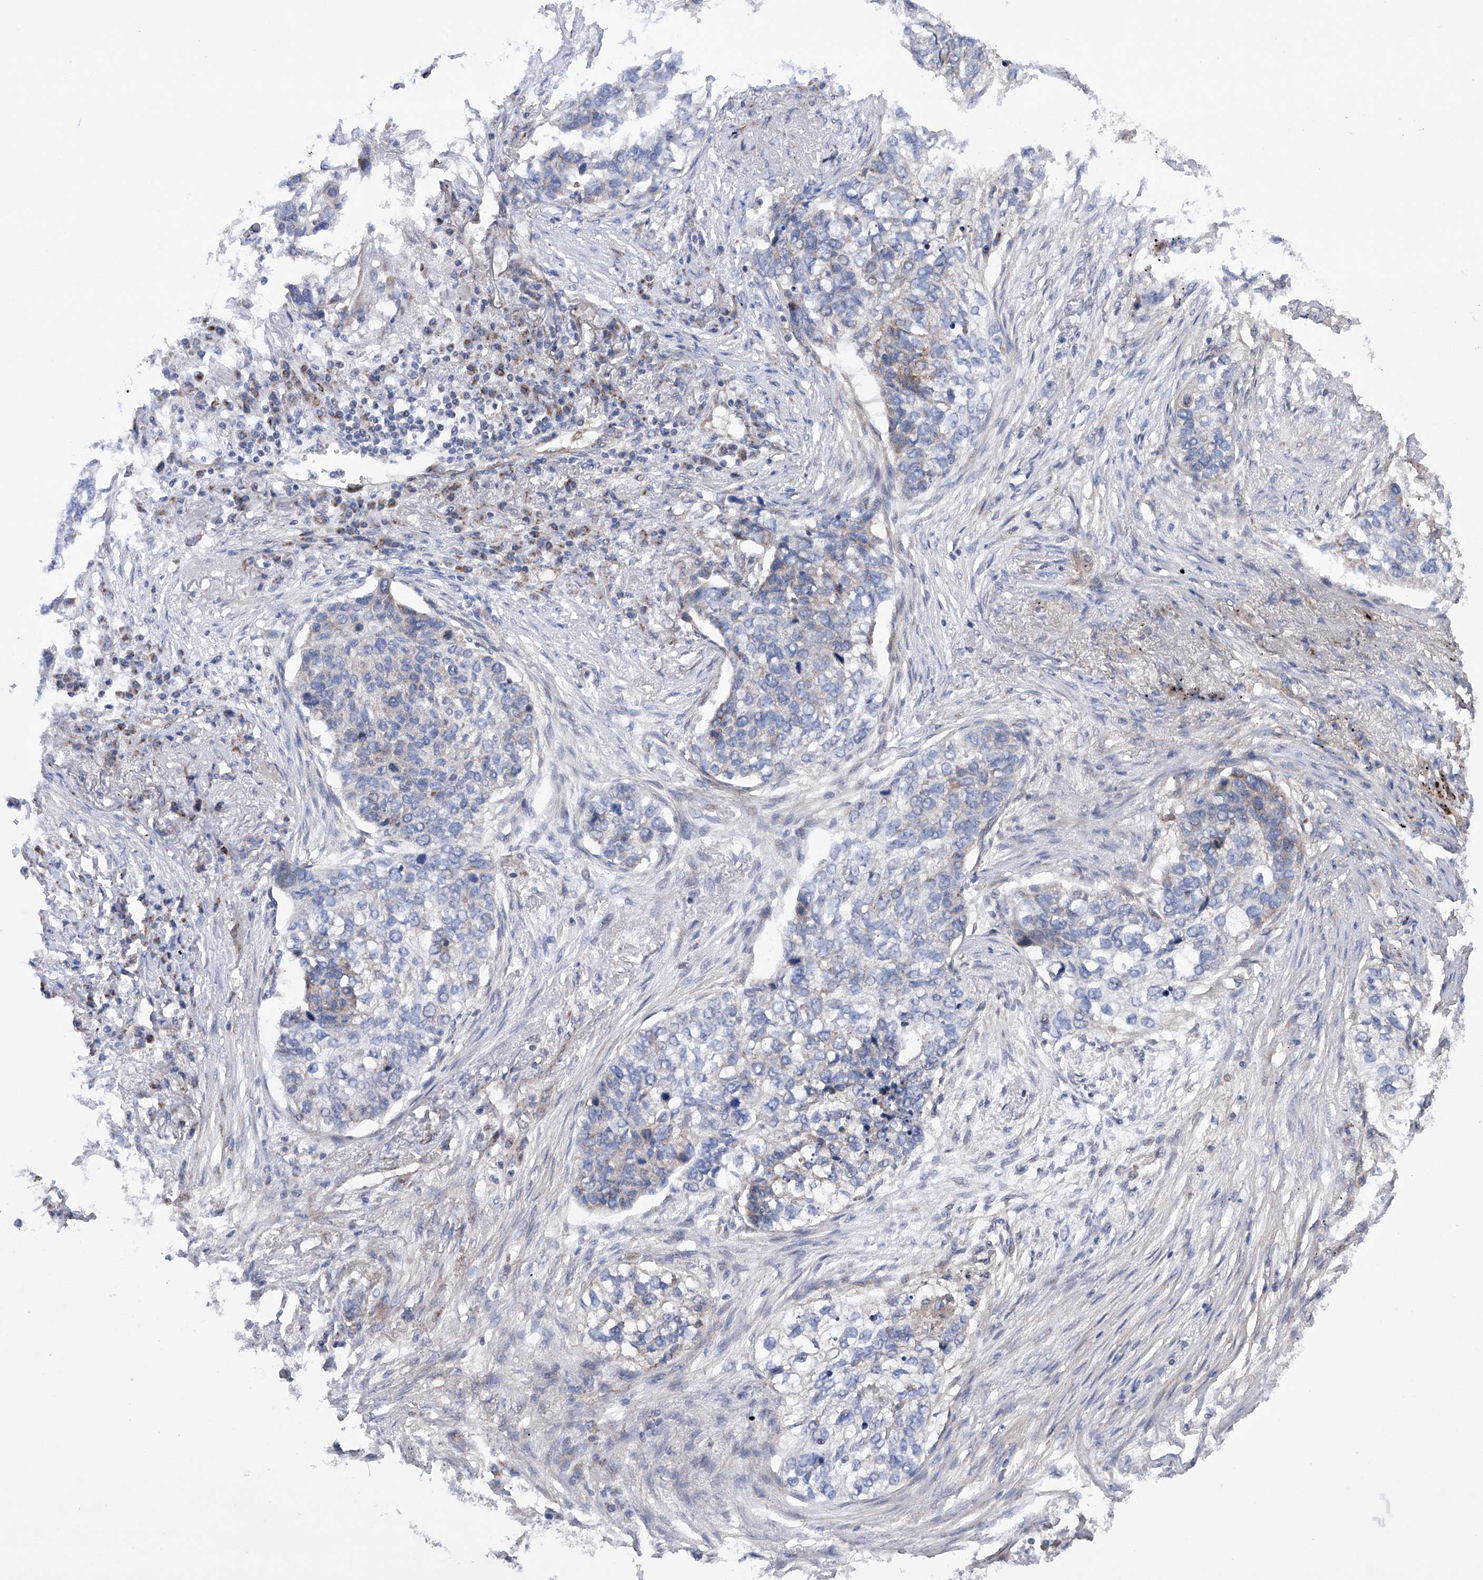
{"staining": {"intensity": "negative", "quantity": "none", "location": "none"}, "tissue": "lung cancer", "cell_type": "Tumor cells", "image_type": "cancer", "snomed": [{"axis": "morphology", "description": "Squamous cell carcinoma, NOS"}, {"axis": "topography", "description": "Lung"}], "caption": "Squamous cell carcinoma (lung) stained for a protein using immunohistochemistry demonstrates no expression tumor cells.", "gene": "EFCAB2", "patient": {"sex": "female", "age": 63}}